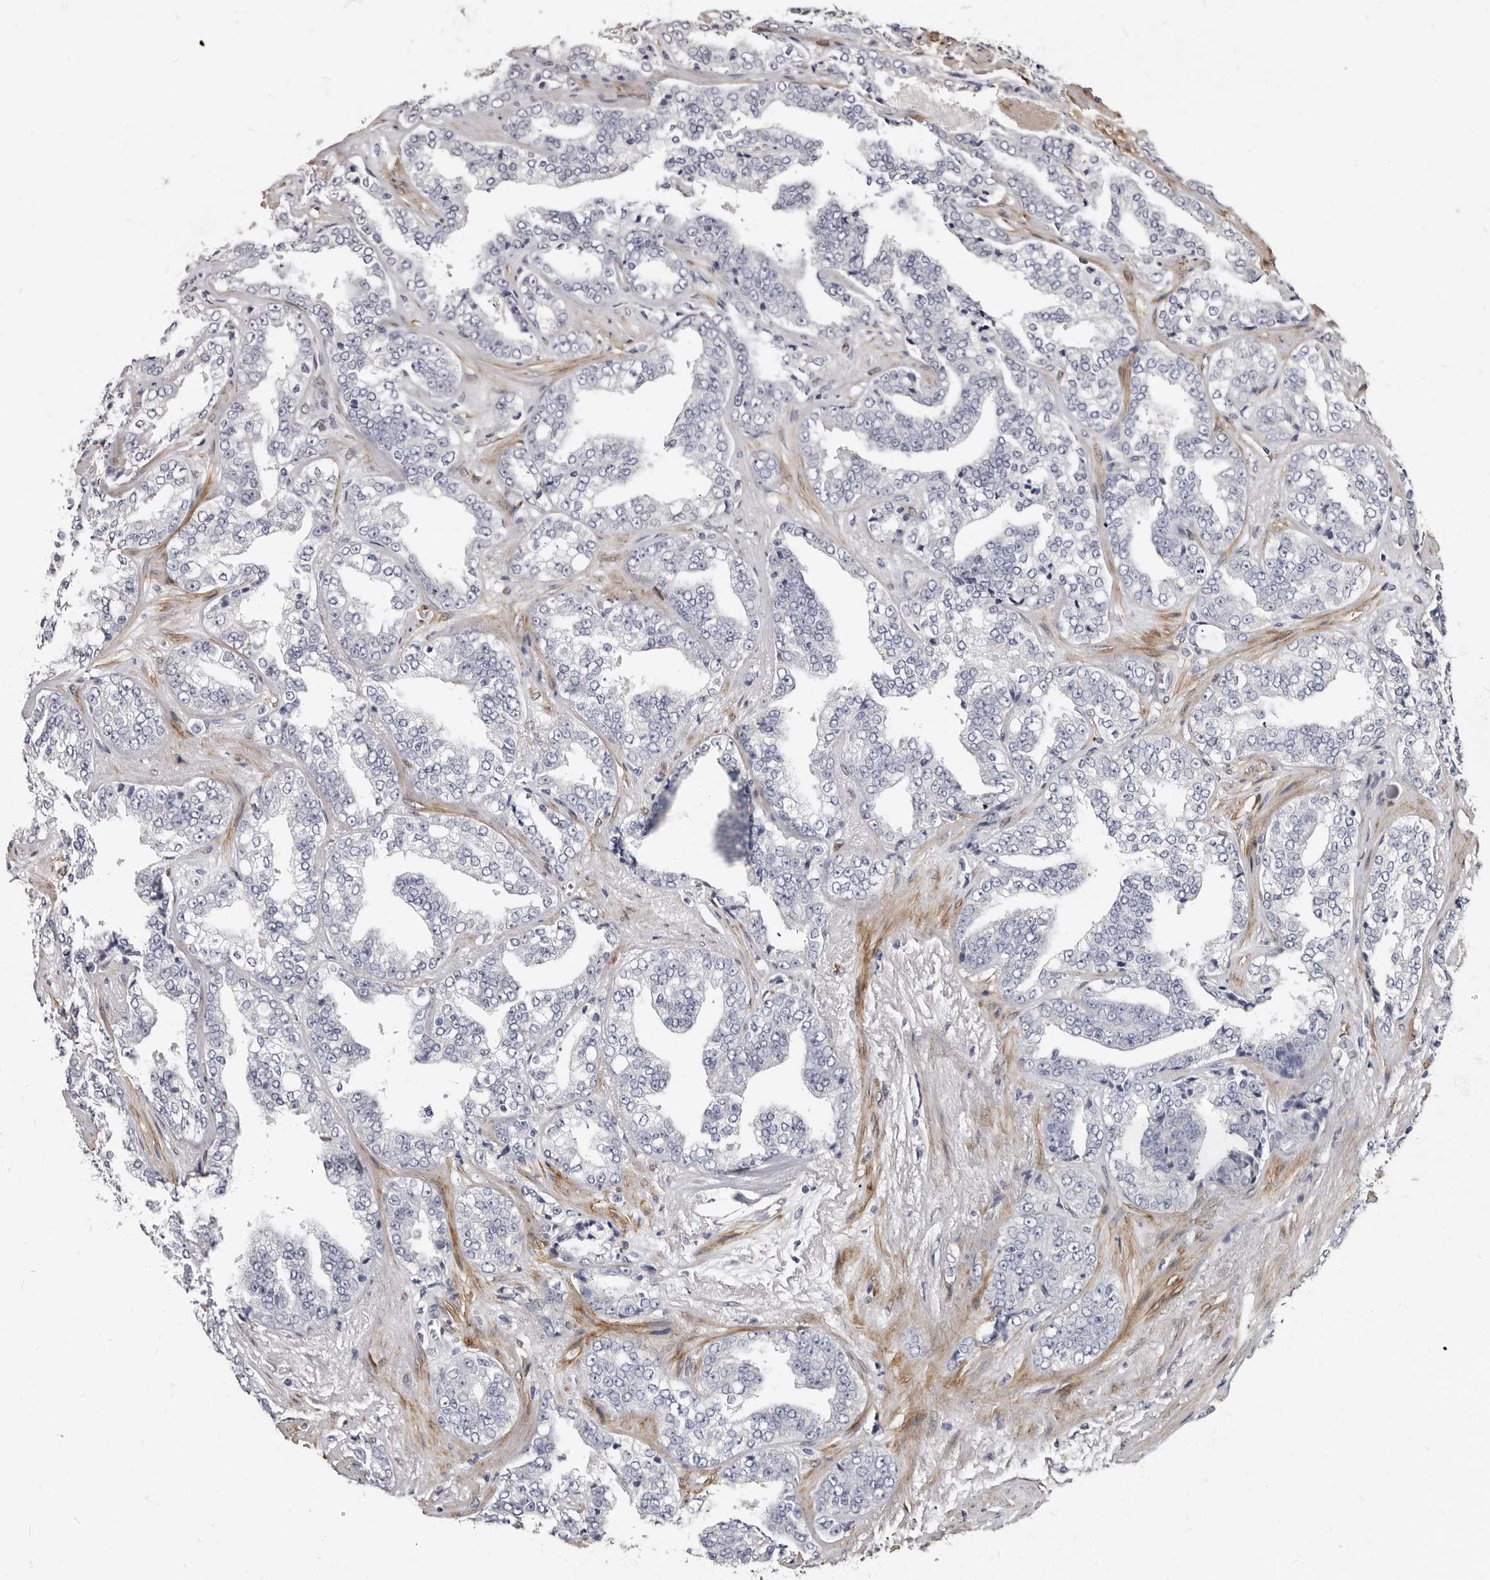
{"staining": {"intensity": "negative", "quantity": "none", "location": "none"}, "tissue": "prostate cancer", "cell_type": "Tumor cells", "image_type": "cancer", "snomed": [{"axis": "morphology", "description": "Adenocarcinoma, High grade"}, {"axis": "topography", "description": "Prostate"}], "caption": "DAB (3,3'-diaminobenzidine) immunohistochemical staining of human prostate cancer (high-grade adenocarcinoma) reveals no significant expression in tumor cells.", "gene": "MRGPRF", "patient": {"sex": "male", "age": 71}}